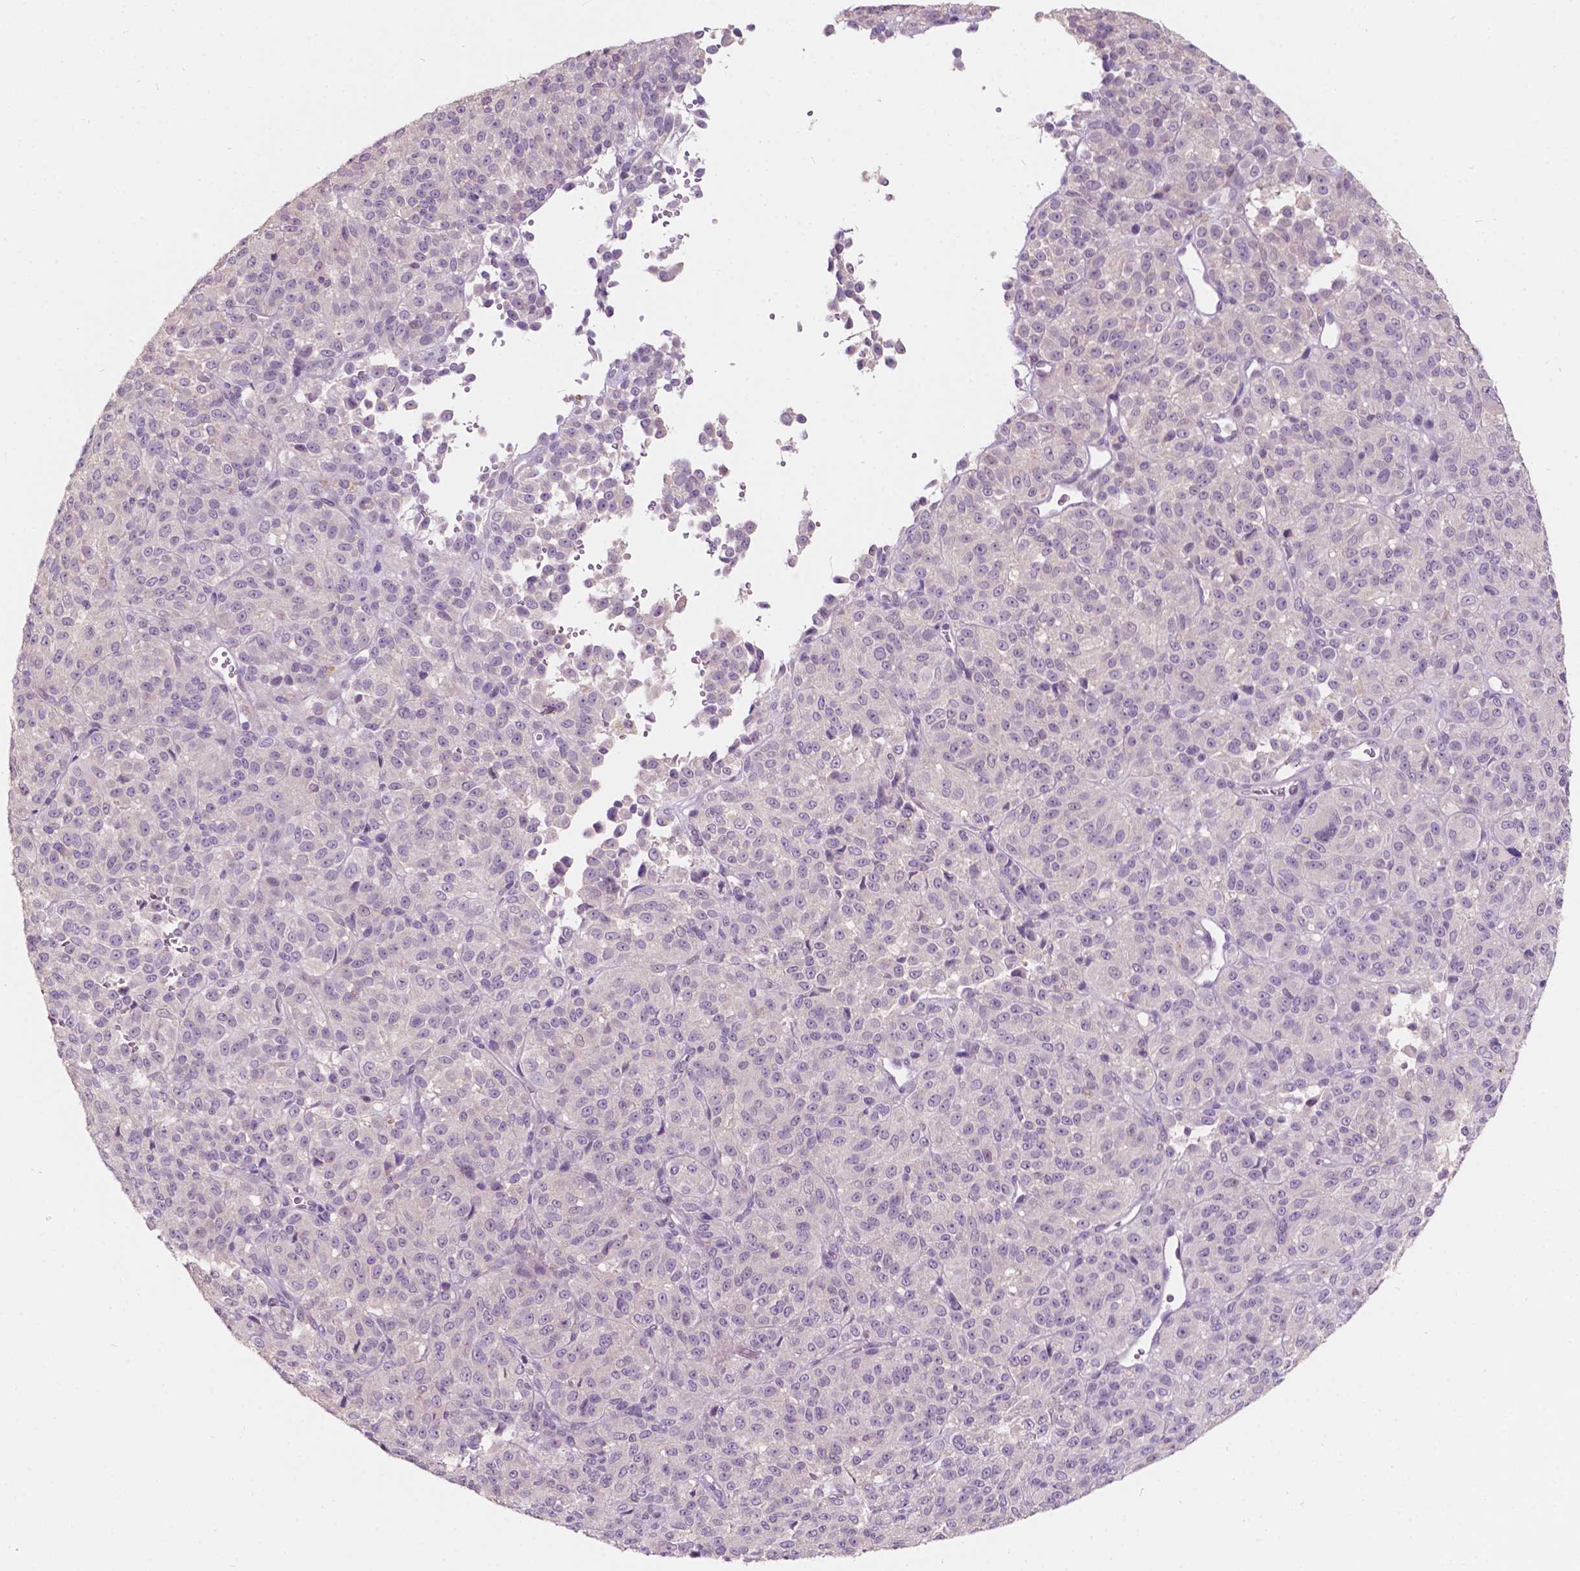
{"staining": {"intensity": "negative", "quantity": "none", "location": "none"}, "tissue": "melanoma", "cell_type": "Tumor cells", "image_type": "cancer", "snomed": [{"axis": "morphology", "description": "Malignant melanoma, Metastatic site"}, {"axis": "topography", "description": "Brain"}], "caption": "An immunohistochemistry (IHC) histopathology image of malignant melanoma (metastatic site) is shown. There is no staining in tumor cells of malignant melanoma (metastatic site). The staining was performed using DAB (3,3'-diaminobenzidine) to visualize the protein expression in brown, while the nuclei were stained in blue with hematoxylin (Magnification: 20x).", "gene": "TM6SF2", "patient": {"sex": "female", "age": 56}}